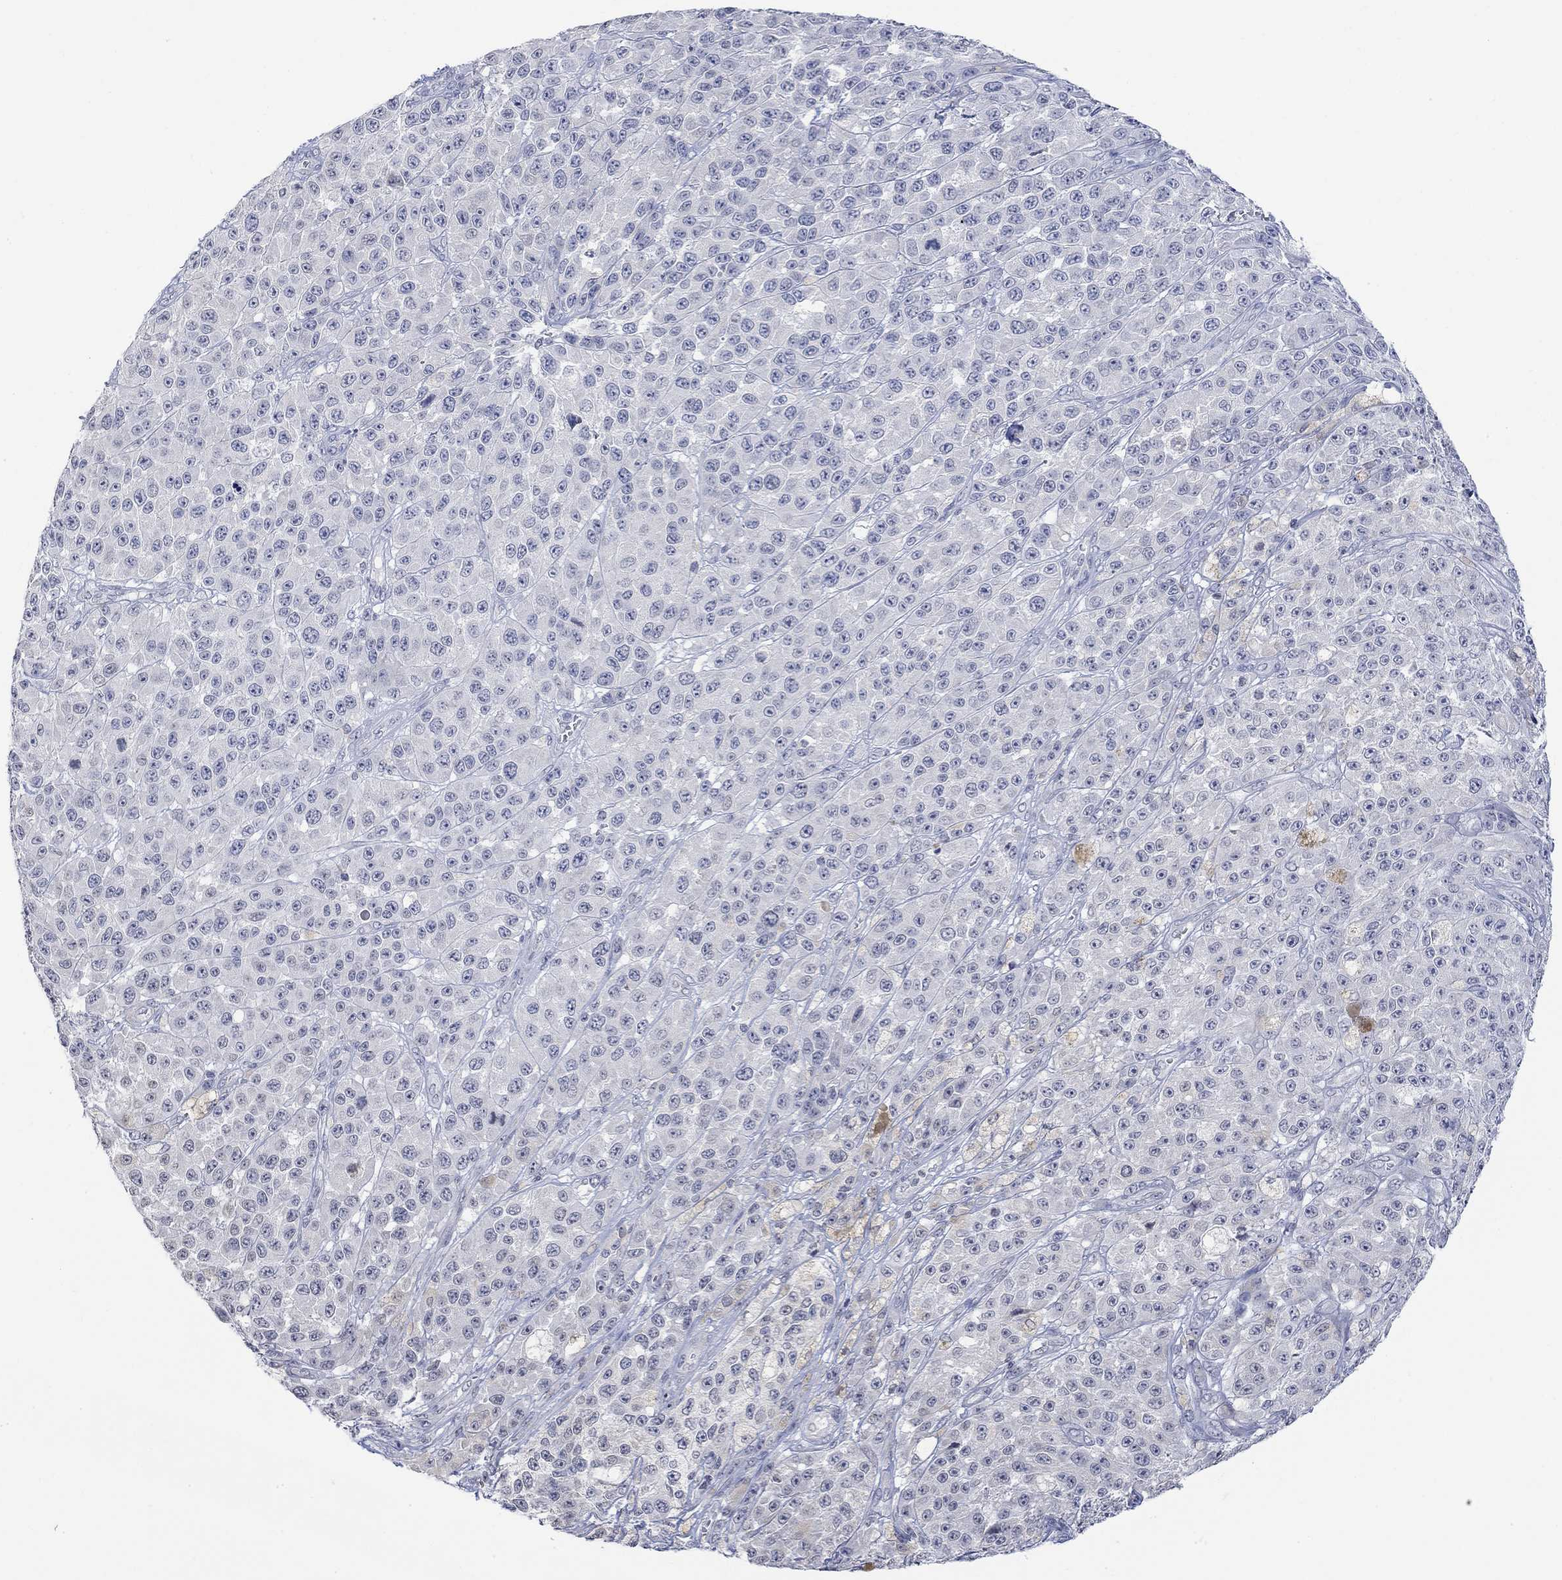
{"staining": {"intensity": "negative", "quantity": "none", "location": "none"}, "tissue": "melanoma", "cell_type": "Tumor cells", "image_type": "cancer", "snomed": [{"axis": "morphology", "description": "Malignant melanoma, NOS"}, {"axis": "topography", "description": "Skin"}], "caption": "Tumor cells are negative for protein expression in human melanoma. Nuclei are stained in blue.", "gene": "TMEM255A", "patient": {"sex": "female", "age": 58}}